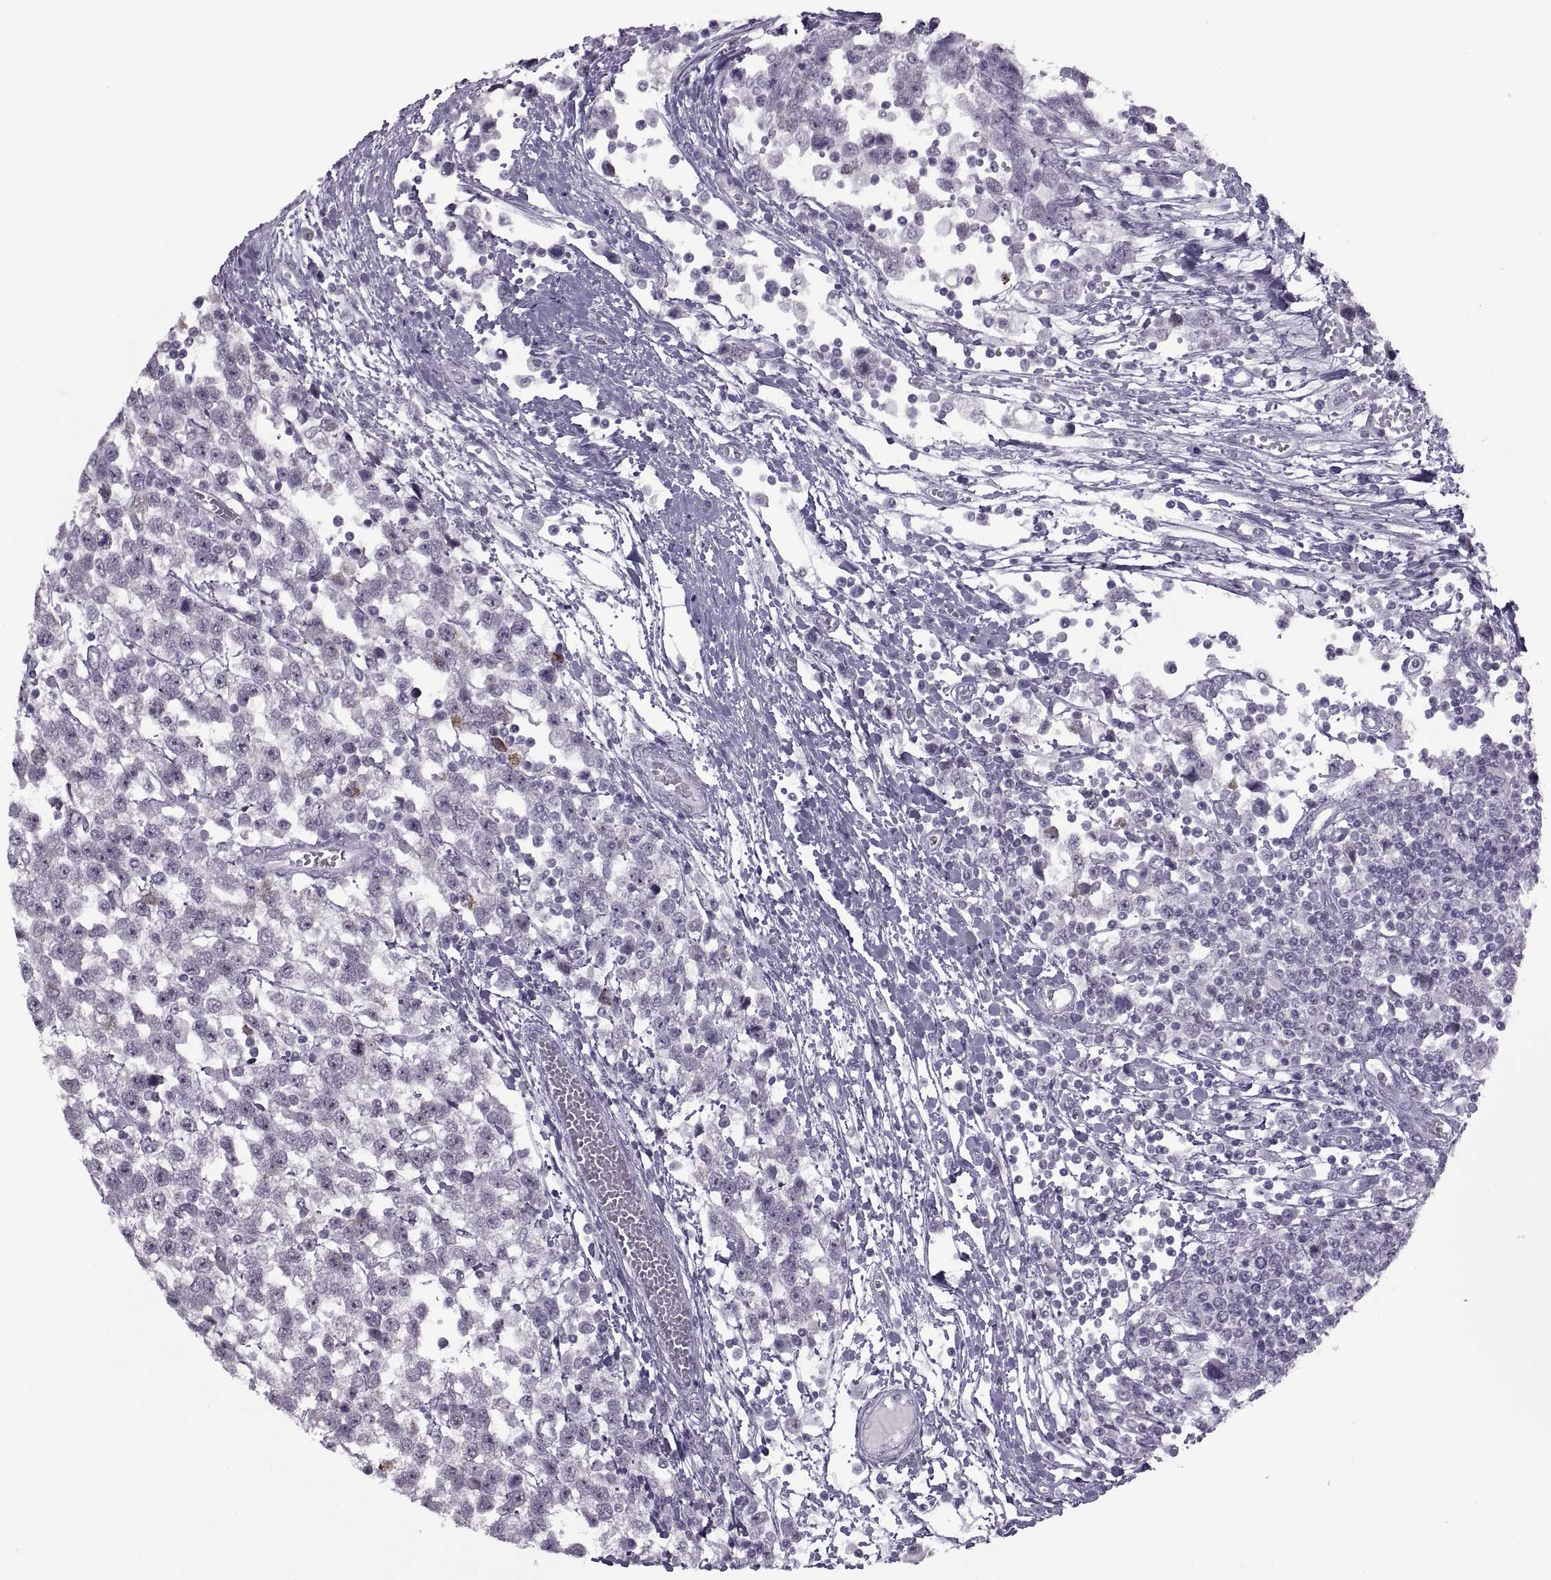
{"staining": {"intensity": "negative", "quantity": "none", "location": "none"}, "tissue": "testis cancer", "cell_type": "Tumor cells", "image_type": "cancer", "snomed": [{"axis": "morphology", "description": "Seminoma, NOS"}, {"axis": "topography", "description": "Testis"}], "caption": "The photomicrograph demonstrates no significant staining in tumor cells of testis cancer (seminoma).", "gene": "ASIC2", "patient": {"sex": "male", "age": 34}}